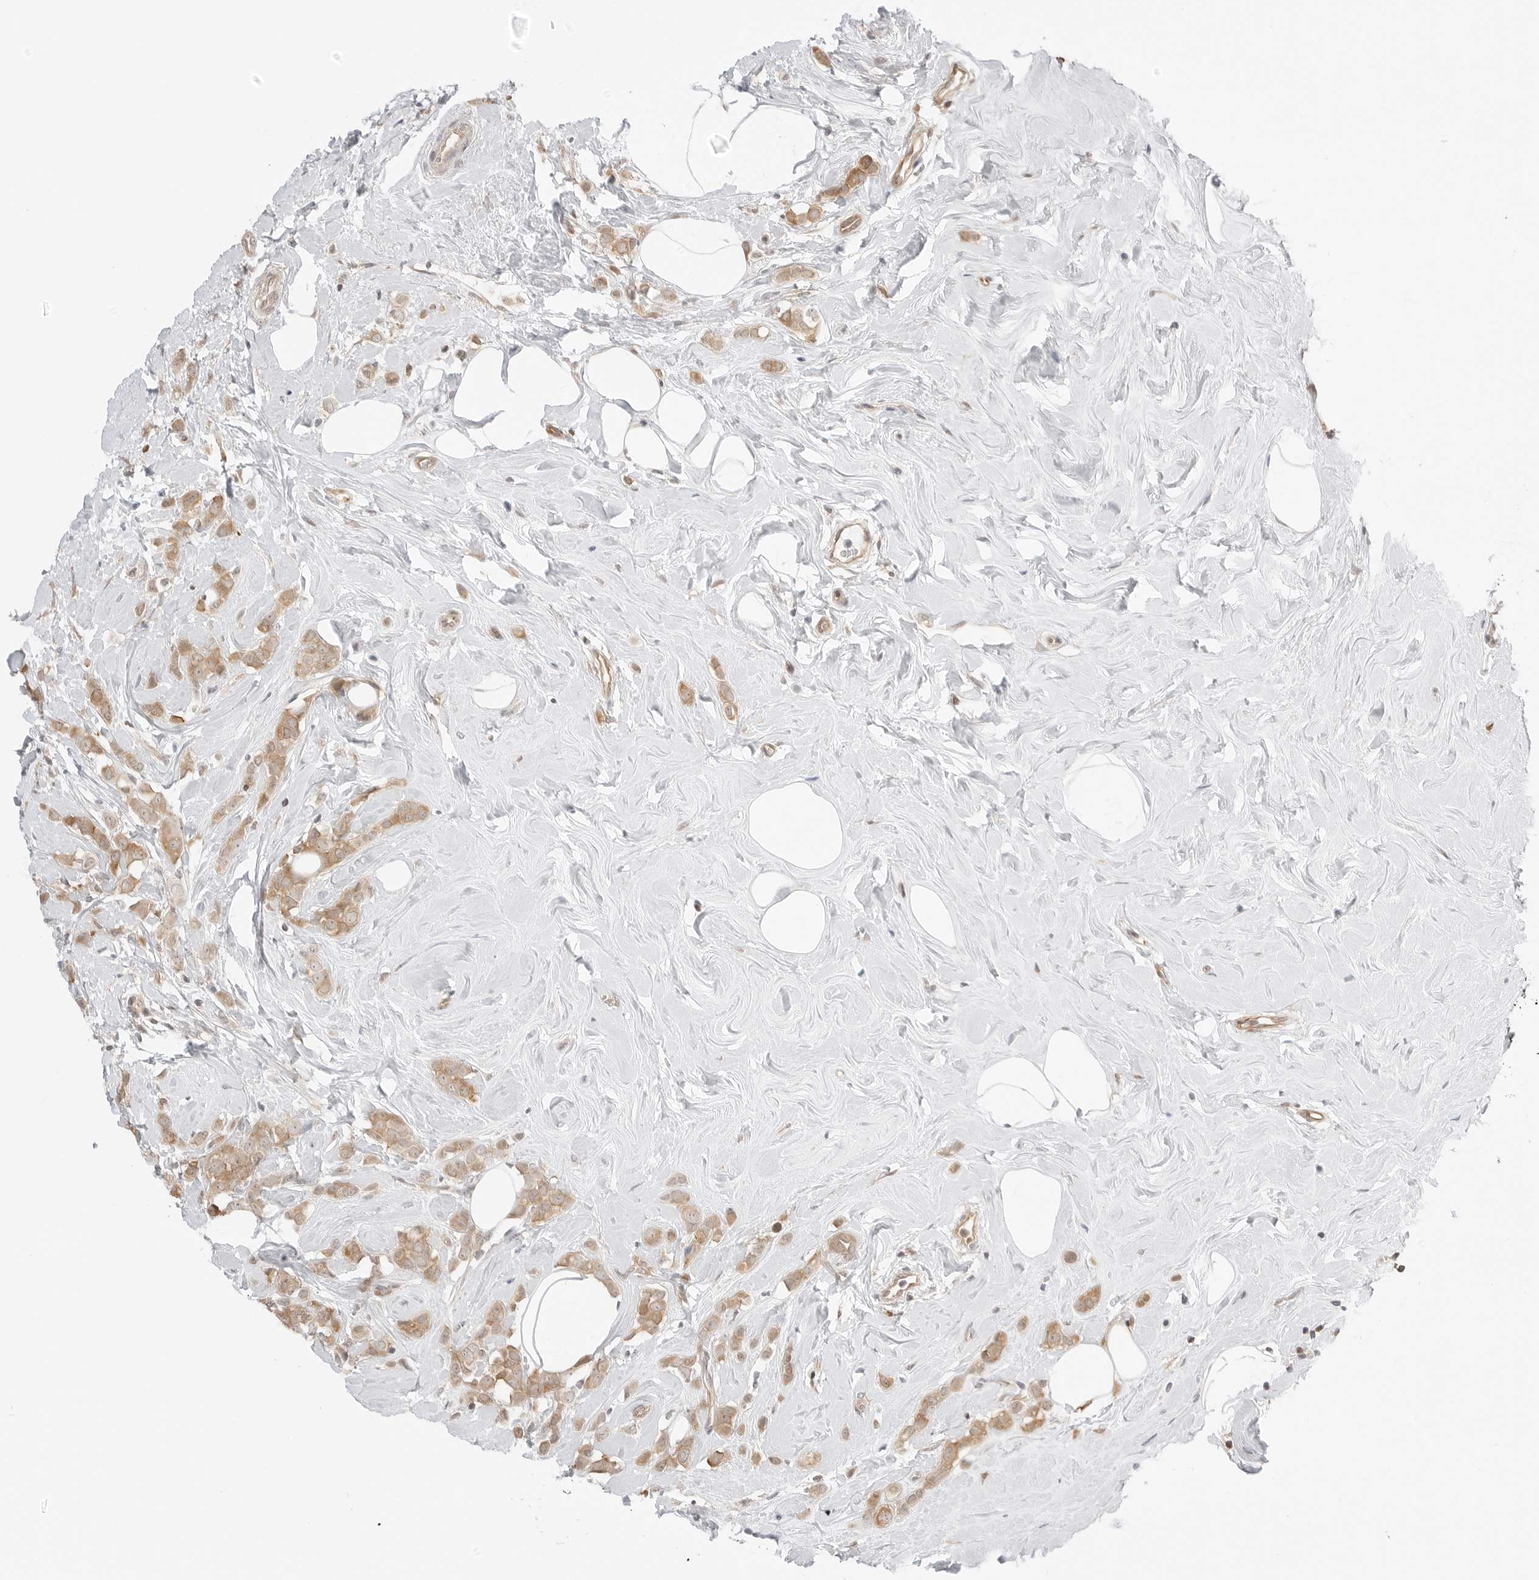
{"staining": {"intensity": "moderate", "quantity": ">75%", "location": "cytoplasmic/membranous"}, "tissue": "breast cancer", "cell_type": "Tumor cells", "image_type": "cancer", "snomed": [{"axis": "morphology", "description": "Lobular carcinoma"}, {"axis": "topography", "description": "Breast"}], "caption": "The image shows a brown stain indicating the presence of a protein in the cytoplasmic/membranous of tumor cells in breast cancer (lobular carcinoma).", "gene": "NUDC", "patient": {"sex": "female", "age": 47}}